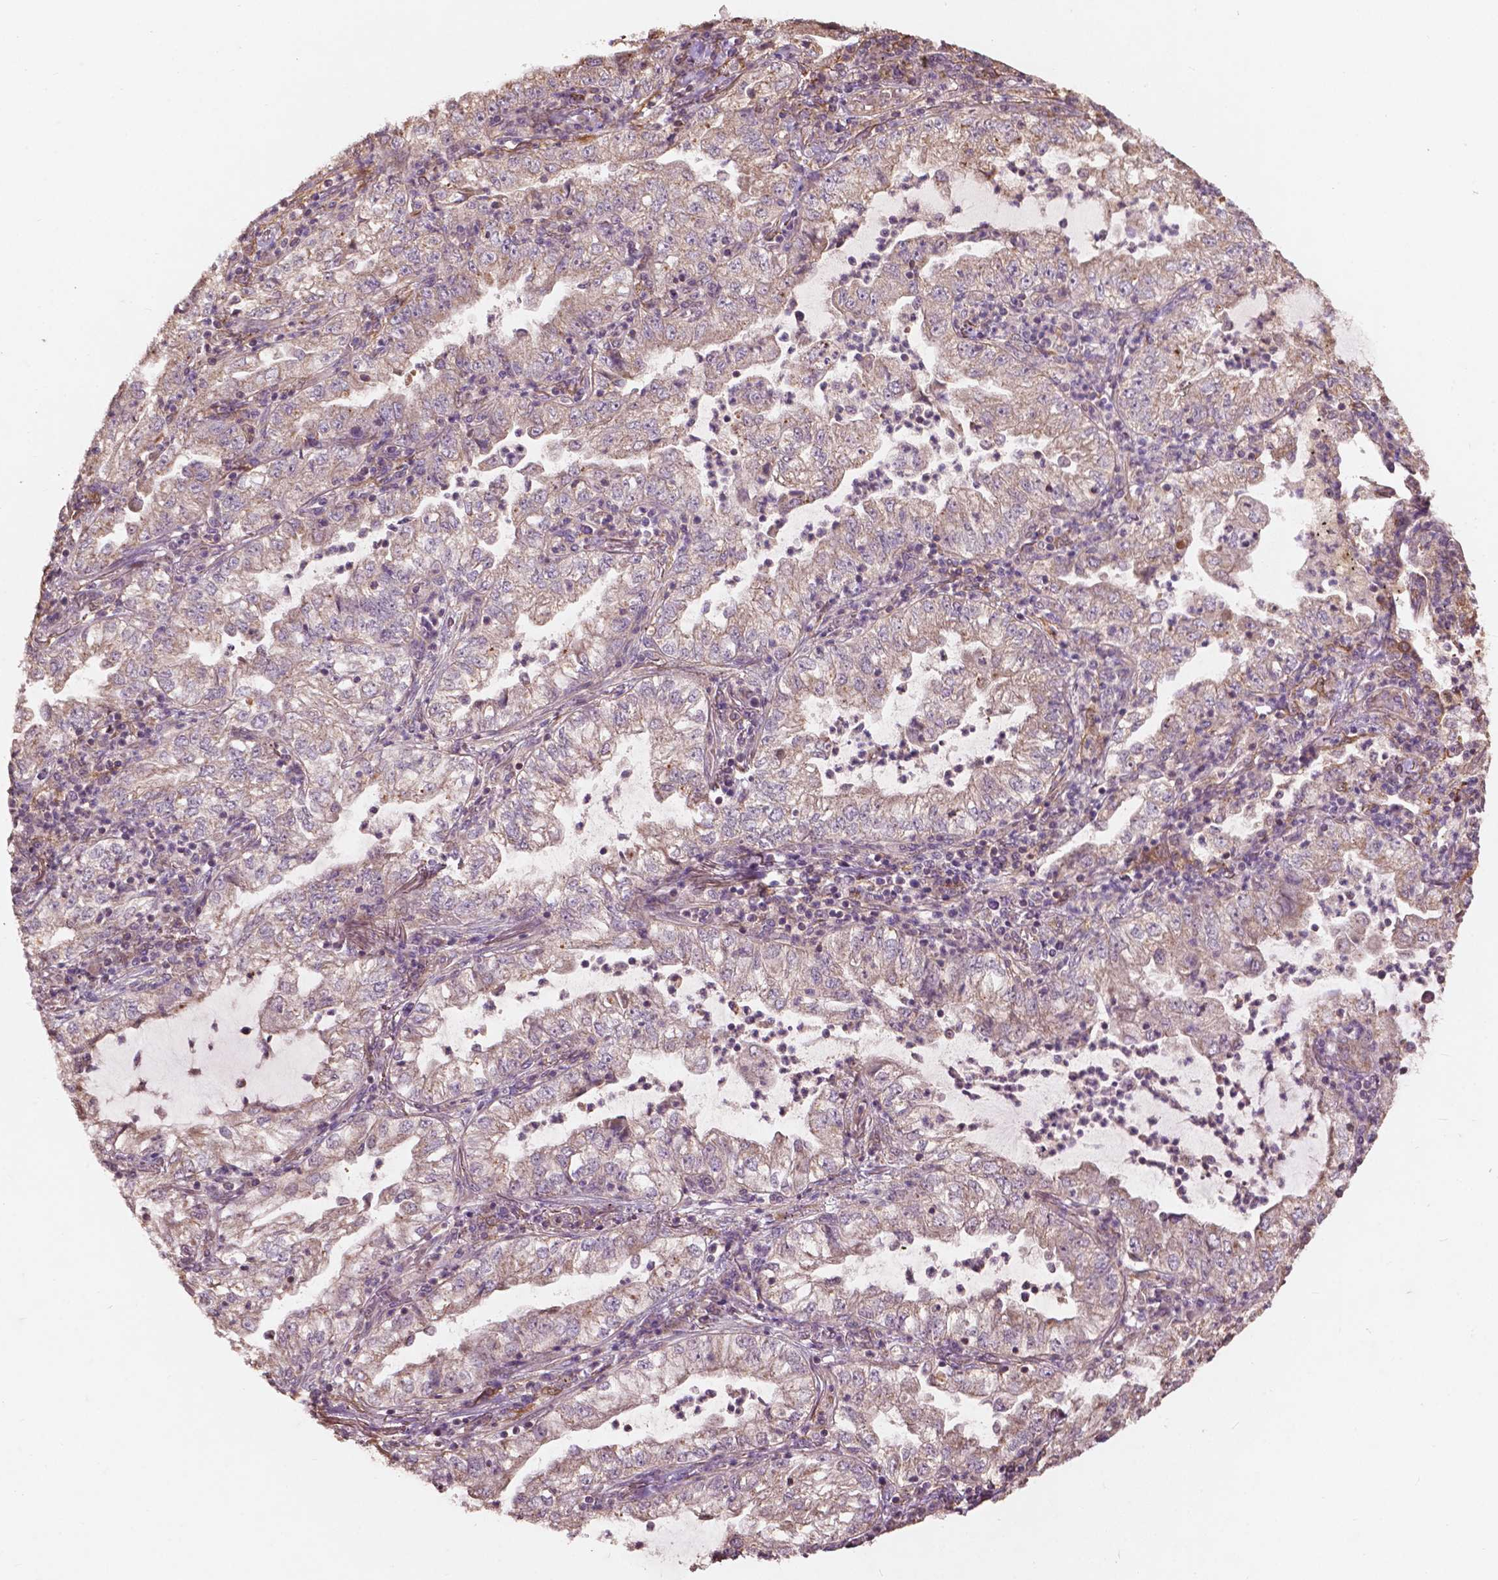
{"staining": {"intensity": "weak", "quantity": "25%-75%", "location": "cytoplasmic/membranous"}, "tissue": "lung cancer", "cell_type": "Tumor cells", "image_type": "cancer", "snomed": [{"axis": "morphology", "description": "Adenocarcinoma, NOS"}, {"axis": "topography", "description": "Lung"}], "caption": "Lung cancer (adenocarcinoma) stained with a brown dye reveals weak cytoplasmic/membranous positive positivity in approximately 25%-75% of tumor cells.", "gene": "CDC42BPA", "patient": {"sex": "female", "age": 73}}